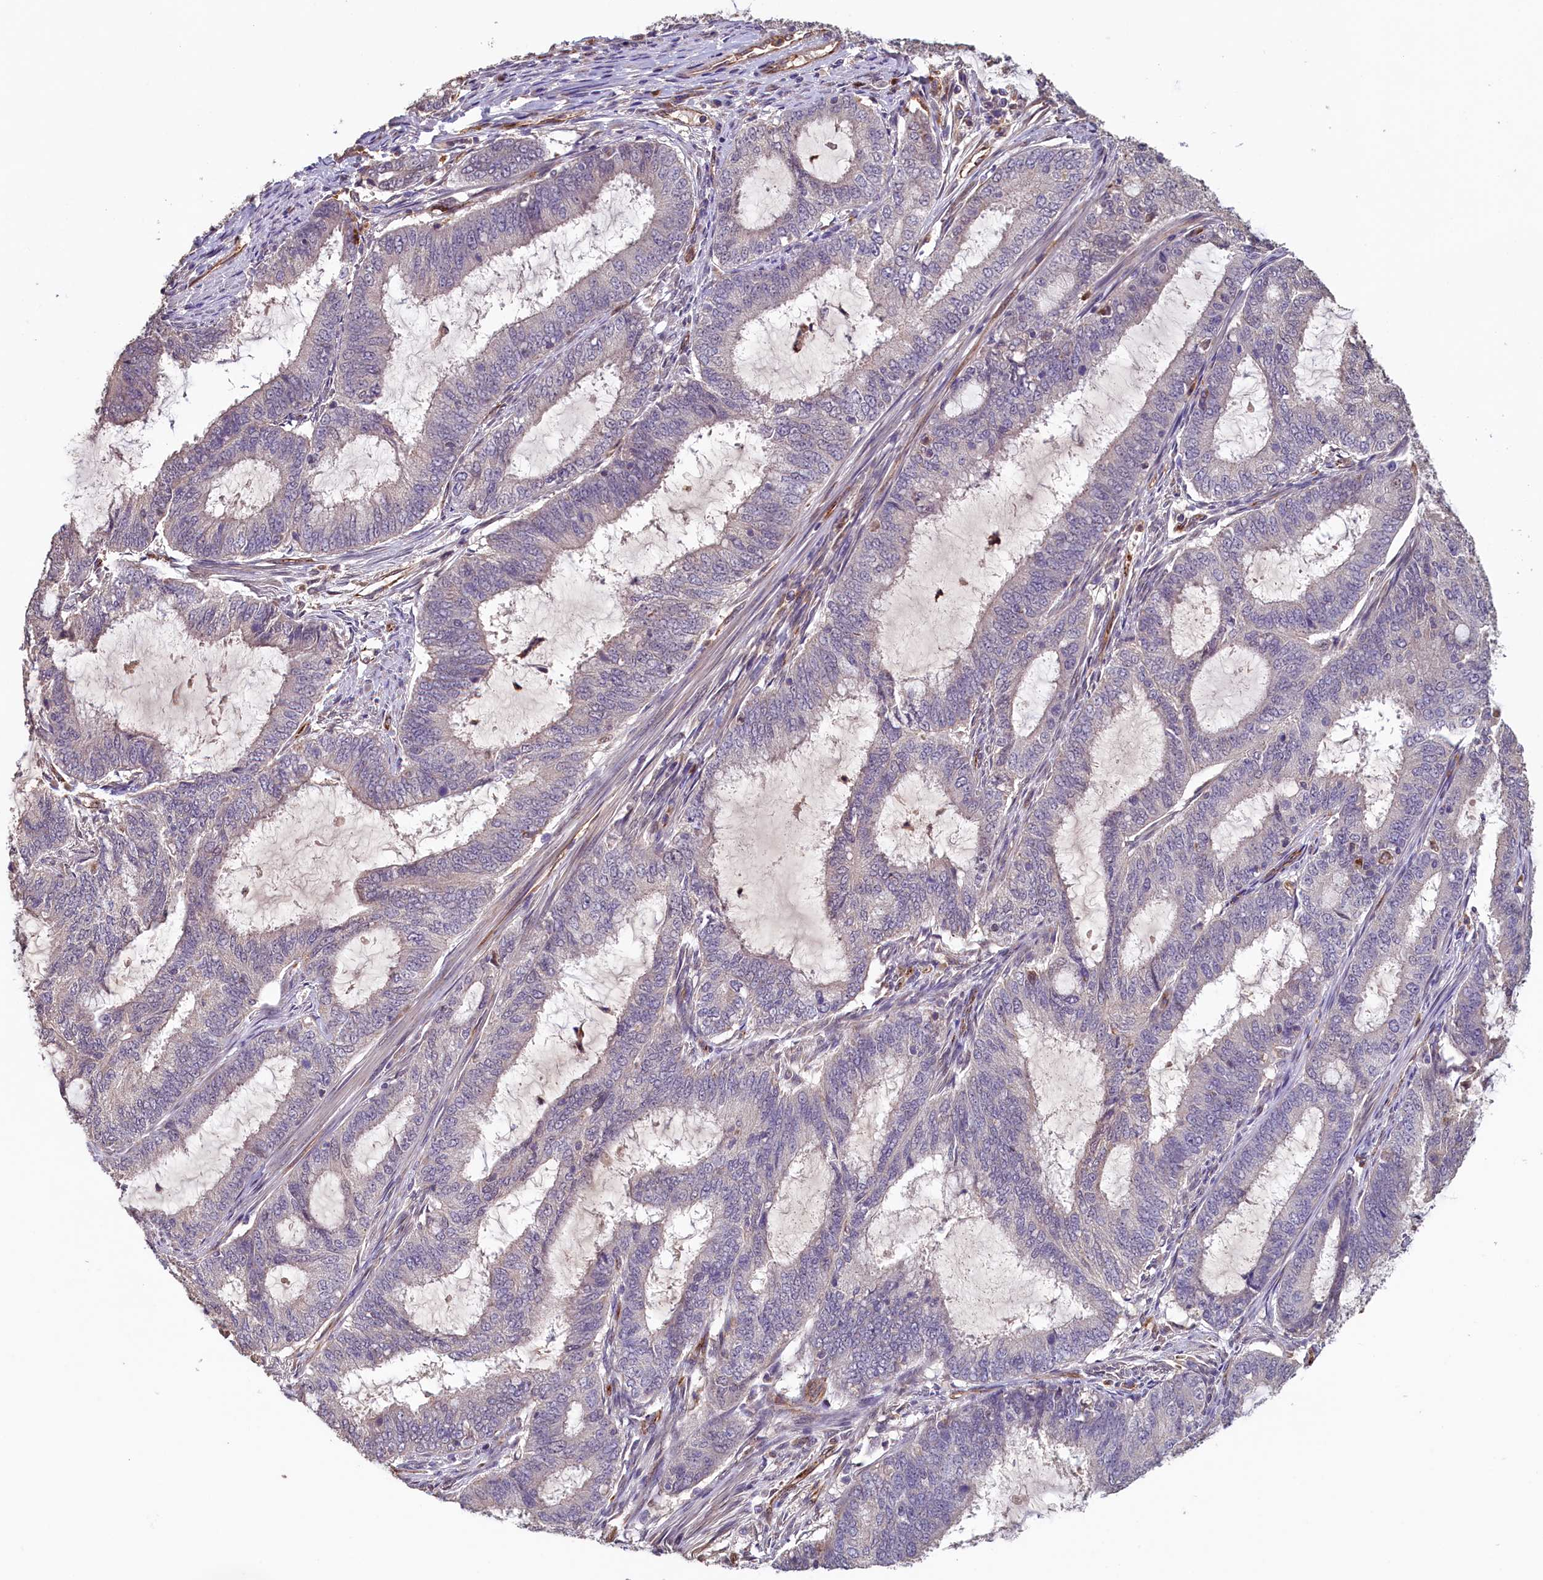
{"staining": {"intensity": "negative", "quantity": "none", "location": "none"}, "tissue": "endometrial cancer", "cell_type": "Tumor cells", "image_type": "cancer", "snomed": [{"axis": "morphology", "description": "Adenocarcinoma, NOS"}, {"axis": "topography", "description": "Endometrium"}], "caption": "High power microscopy photomicrograph of an immunohistochemistry photomicrograph of adenocarcinoma (endometrial), revealing no significant expression in tumor cells.", "gene": "ACSBG1", "patient": {"sex": "female", "age": 51}}